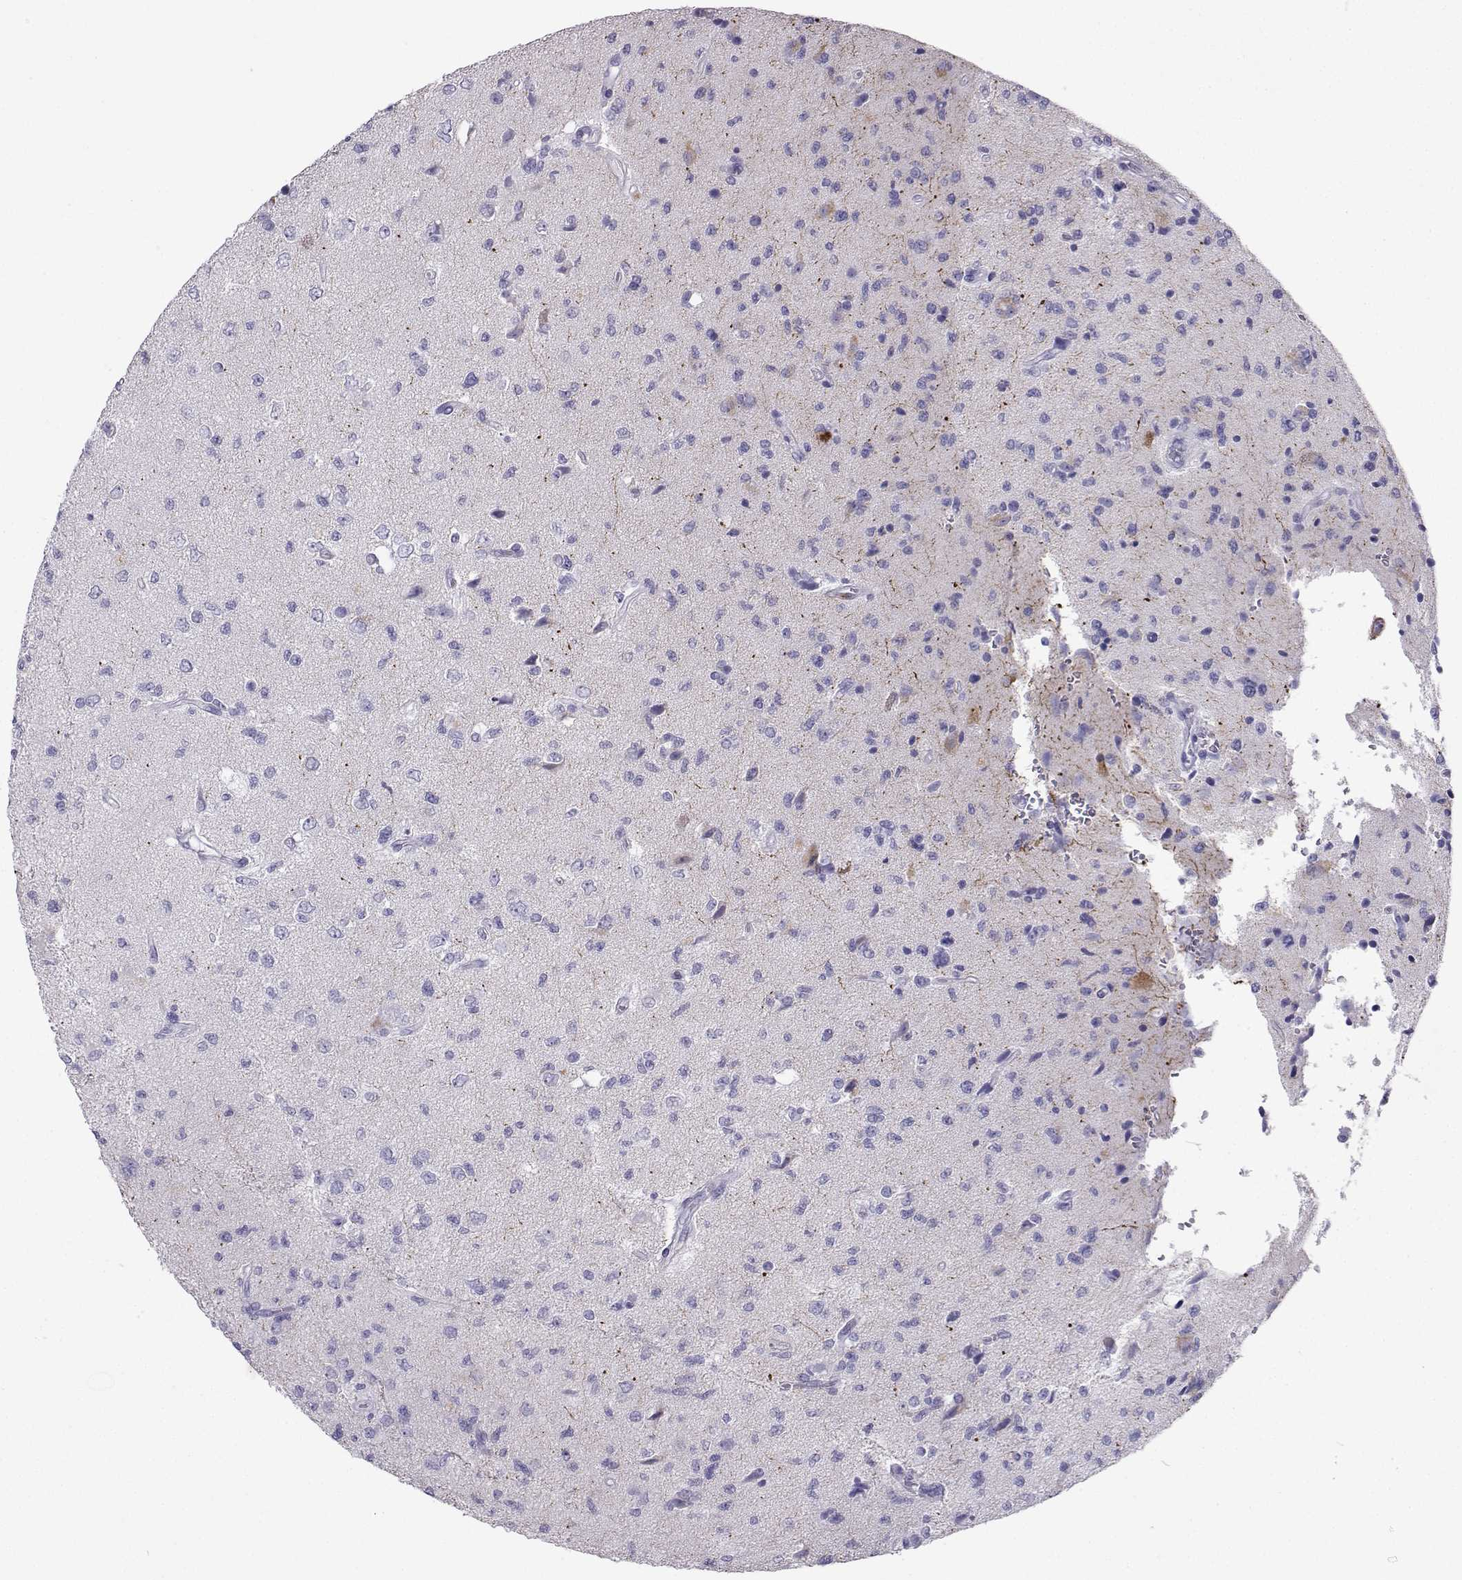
{"staining": {"intensity": "negative", "quantity": "none", "location": "none"}, "tissue": "glioma", "cell_type": "Tumor cells", "image_type": "cancer", "snomed": [{"axis": "morphology", "description": "Glioma, malignant, High grade"}, {"axis": "topography", "description": "Brain"}], "caption": "This histopathology image is of malignant high-grade glioma stained with IHC to label a protein in brown with the nuclei are counter-stained blue. There is no positivity in tumor cells.", "gene": "NEFL", "patient": {"sex": "male", "age": 56}}